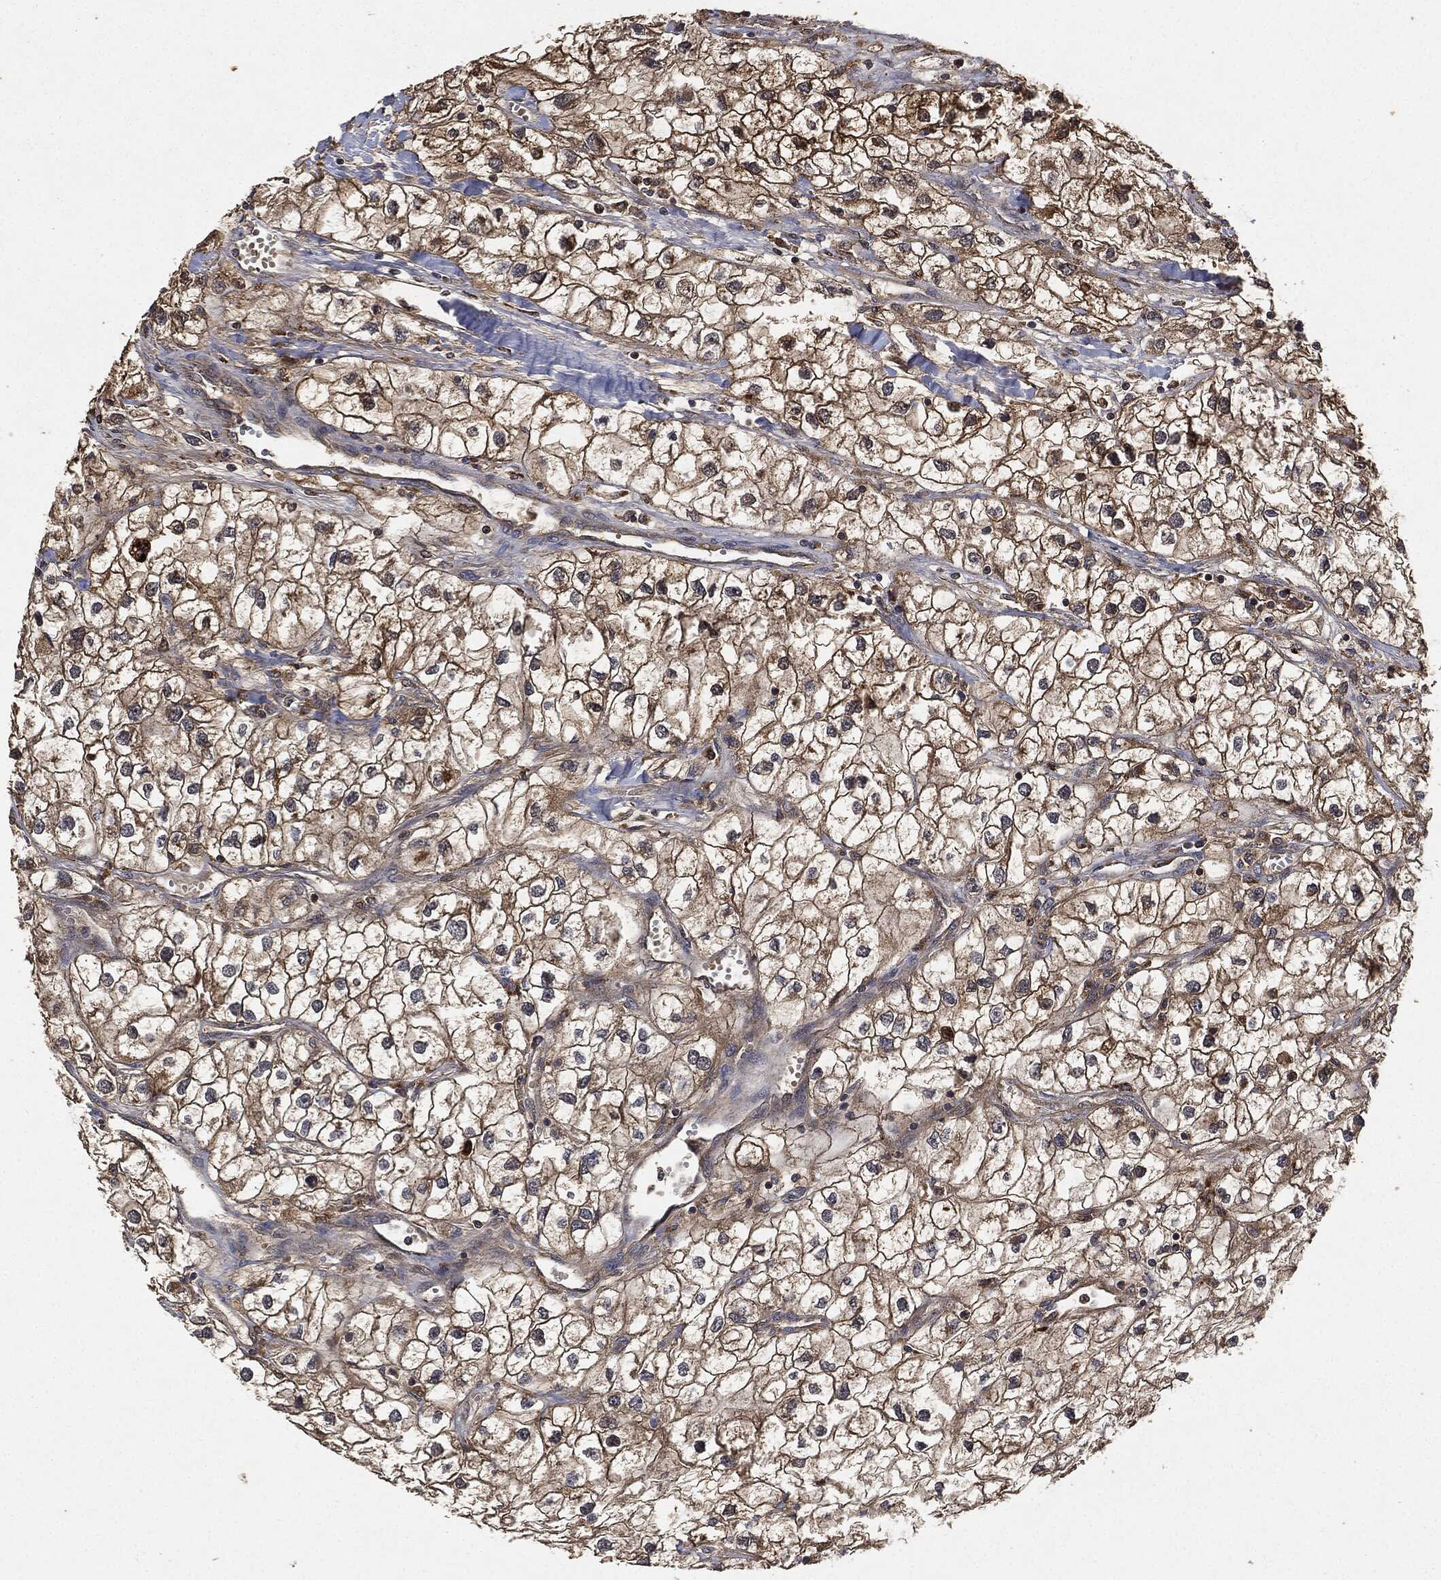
{"staining": {"intensity": "moderate", "quantity": ">75%", "location": "cytoplasmic/membranous"}, "tissue": "renal cancer", "cell_type": "Tumor cells", "image_type": "cancer", "snomed": [{"axis": "morphology", "description": "Adenocarcinoma, NOS"}, {"axis": "topography", "description": "Kidney"}], "caption": "Adenocarcinoma (renal) stained for a protein demonstrates moderate cytoplasmic/membranous positivity in tumor cells.", "gene": "BRAF", "patient": {"sex": "male", "age": 59}}